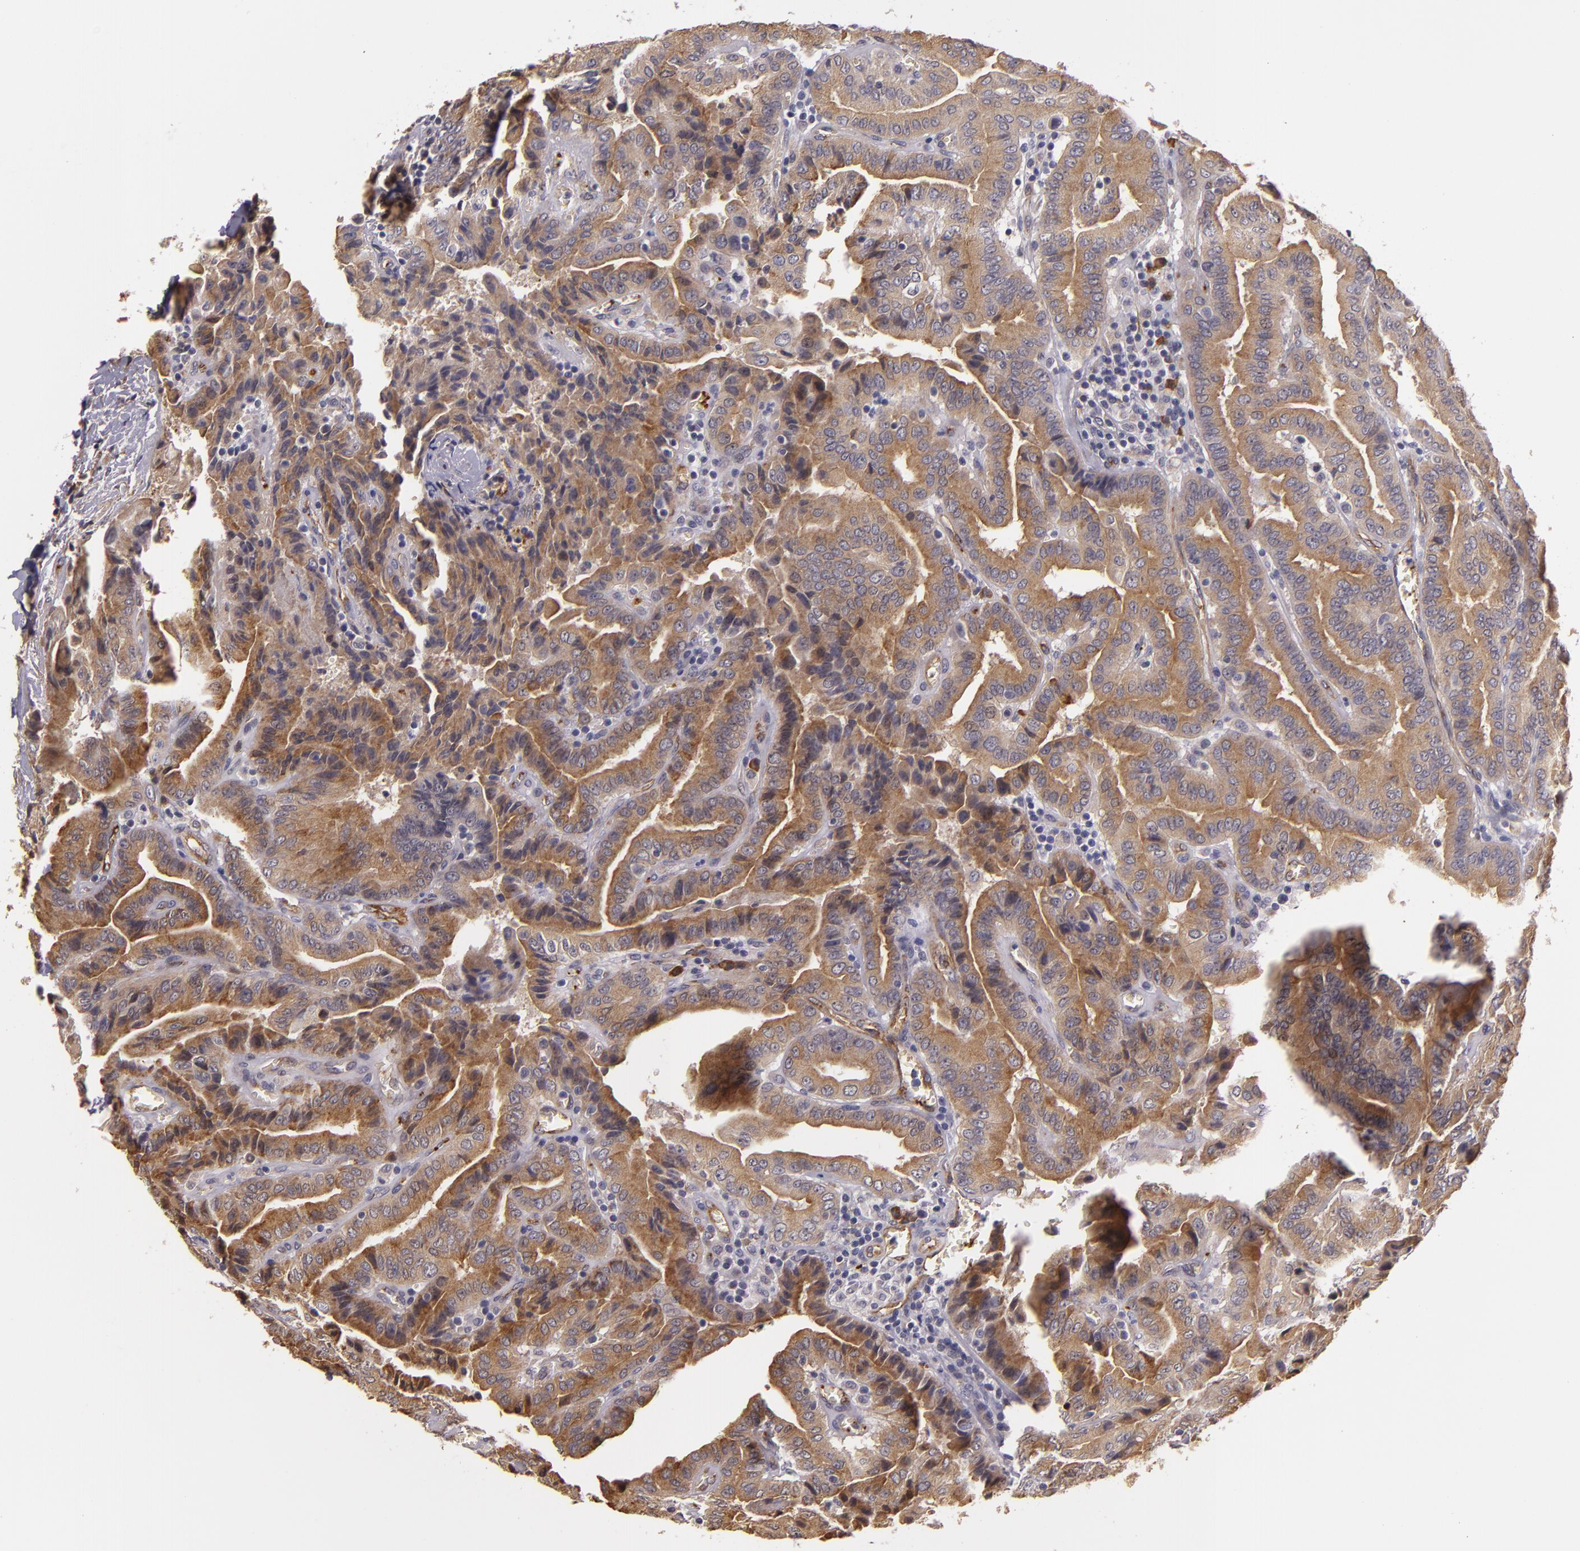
{"staining": {"intensity": "moderate", "quantity": ">75%", "location": "cytoplasmic/membranous"}, "tissue": "thyroid cancer", "cell_type": "Tumor cells", "image_type": "cancer", "snomed": [{"axis": "morphology", "description": "Papillary adenocarcinoma, NOS"}, {"axis": "topography", "description": "Thyroid gland"}], "caption": "Moderate cytoplasmic/membranous expression for a protein is present in approximately >75% of tumor cells of thyroid papillary adenocarcinoma using immunohistochemistry (IHC).", "gene": "SYTL4", "patient": {"sex": "female", "age": 71}}